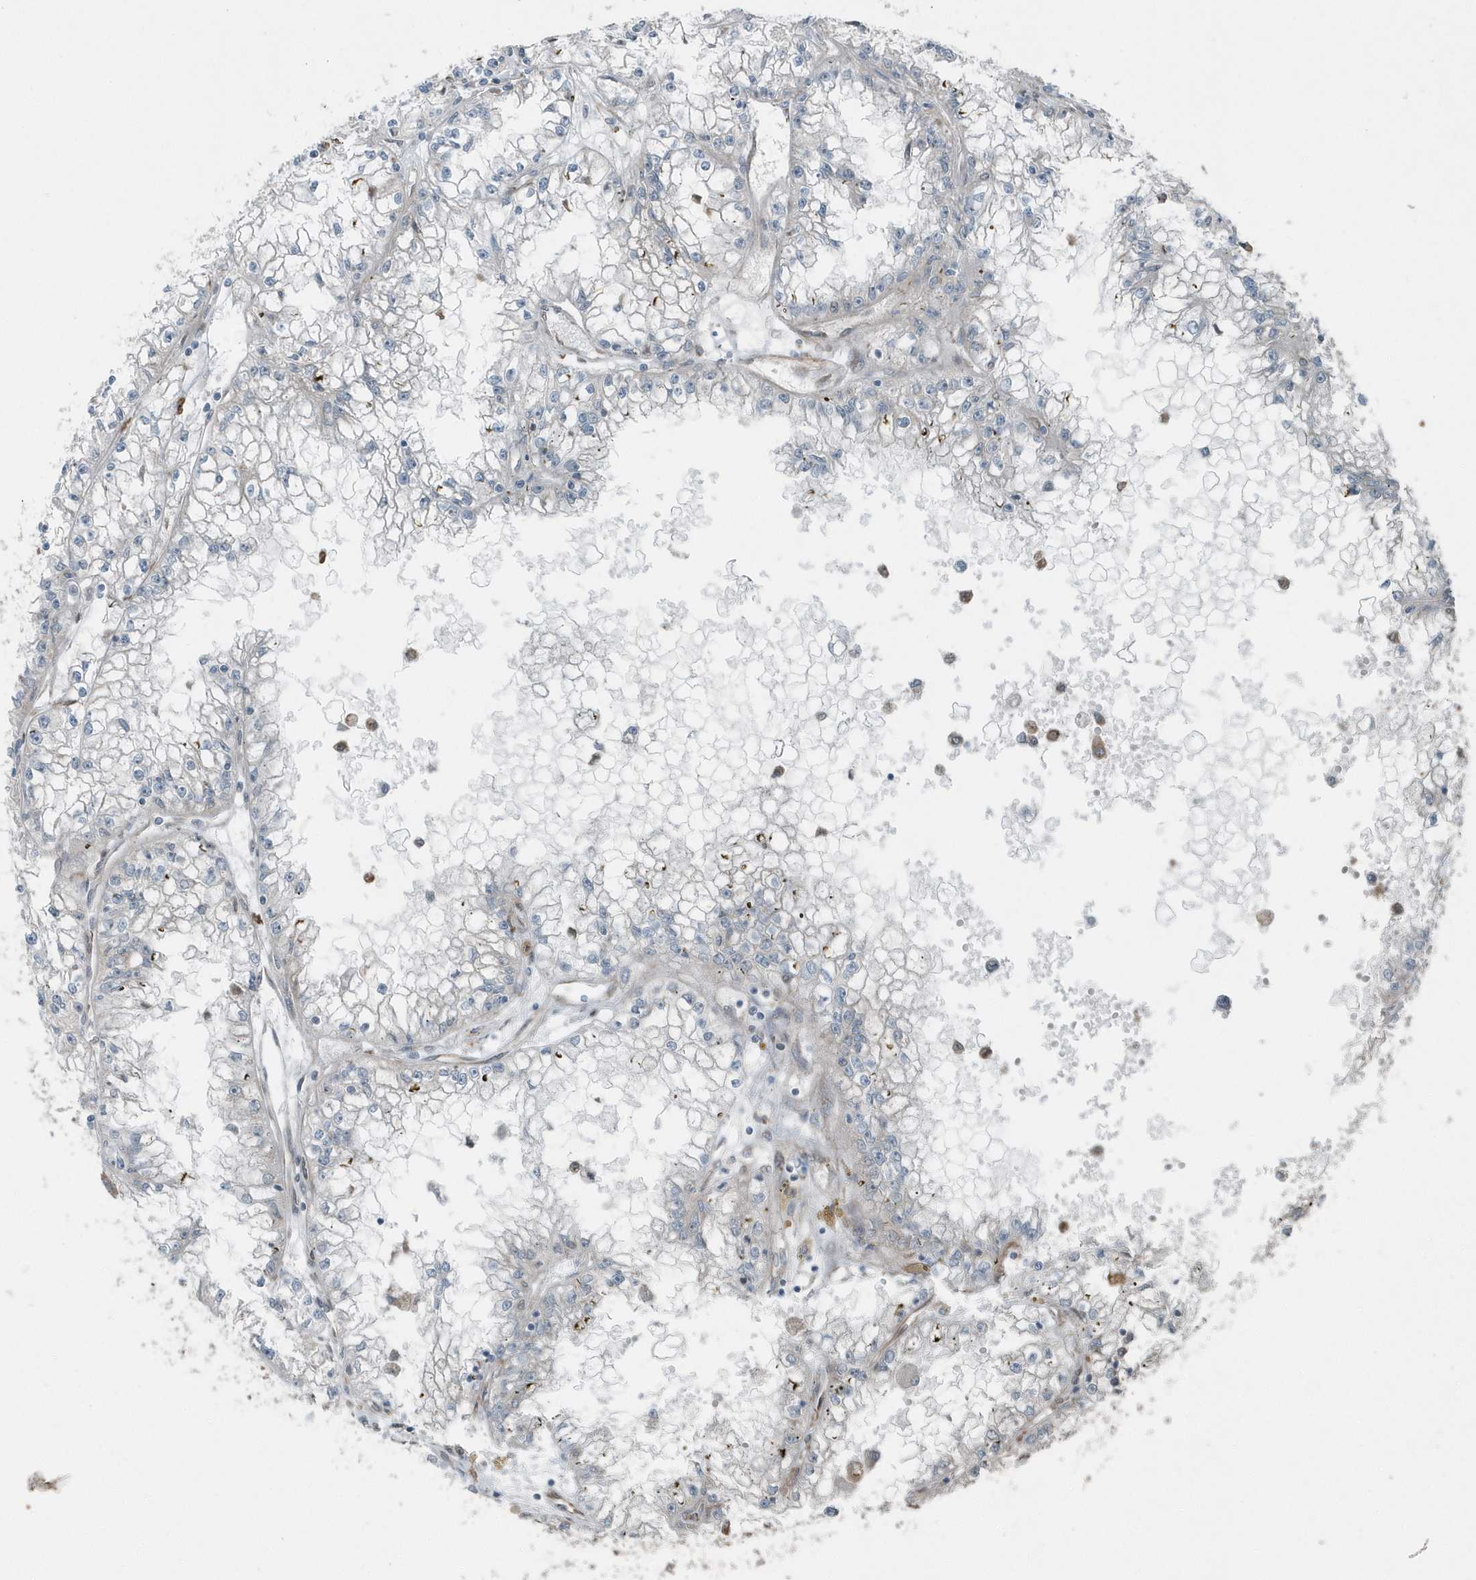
{"staining": {"intensity": "negative", "quantity": "none", "location": "none"}, "tissue": "renal cancer", "cell_type": "Tumor cells", "image_type": "cancer", "snomed": [{"axis": "morphology", "description": "Adenocarcinoma, NOS"}, {"axis": "topography", "description": "Kidney"}], "caption": "A photomicrograph of human renal cancer (adenocarcinoma) is negative for staining in tumor cells.", "gene": "GCC2", "patient": {"sex": "male", "age": 56}}